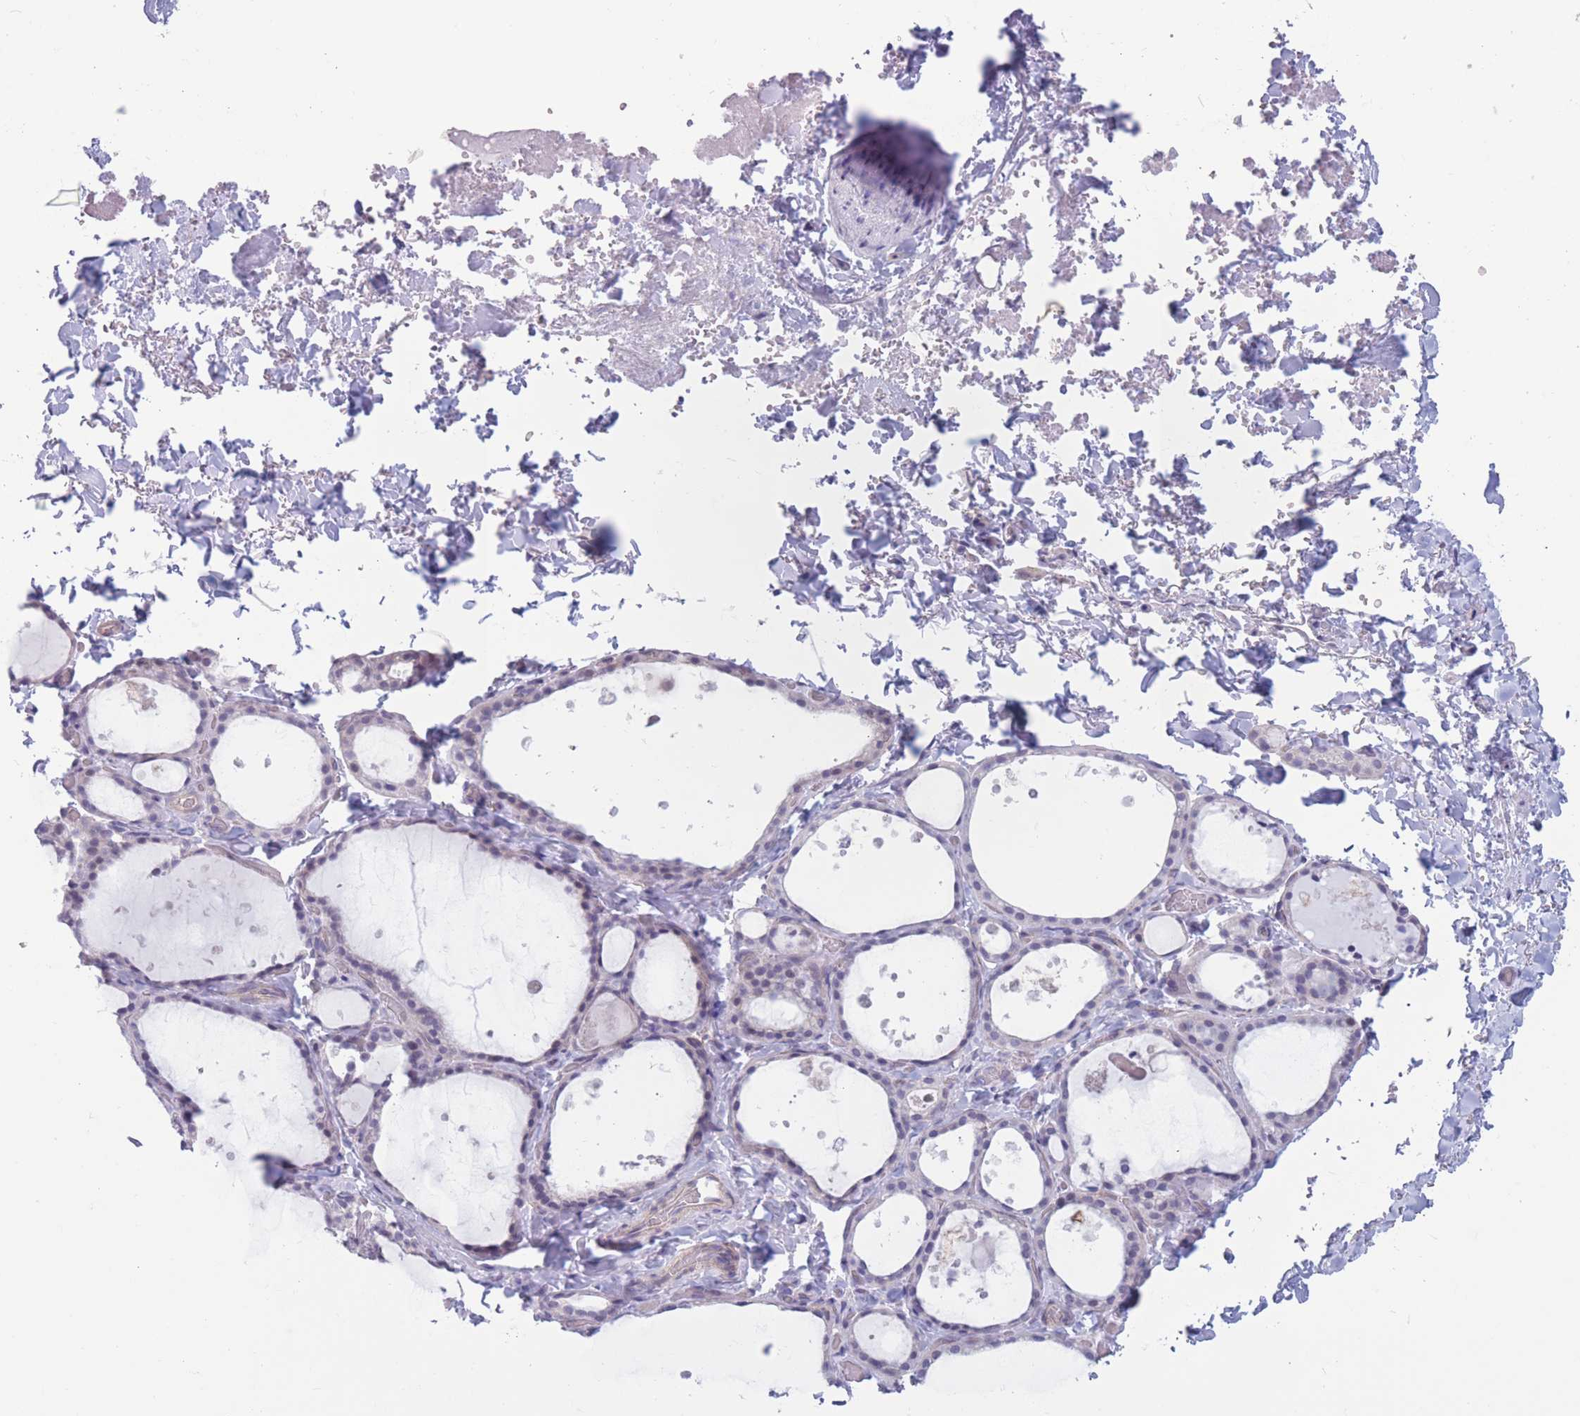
{"staining": {"intensity": "negative", "quantity": "none", "location": "none"}, "tissue": "thyroid gland", "cell_type": "Glandular cells", "image_type": "normal", "snomed": [{"axis": "morphology", "description": "Normal tissue, NOS"}, {"axis": "topography", "description": "Thyroid gland"}], "caption": "Immunohistochemistry (IHC) of benign human thyroid gland displays no positivity in glandular cells. Brightfield microscopy of IHC stained with DAB (3,3'-diaminobenzidine) (brown) and hematoxylin (blue), captured at high magnification.", "gene": "PODXL", "patient": {"sex": "female", "age": 44}}